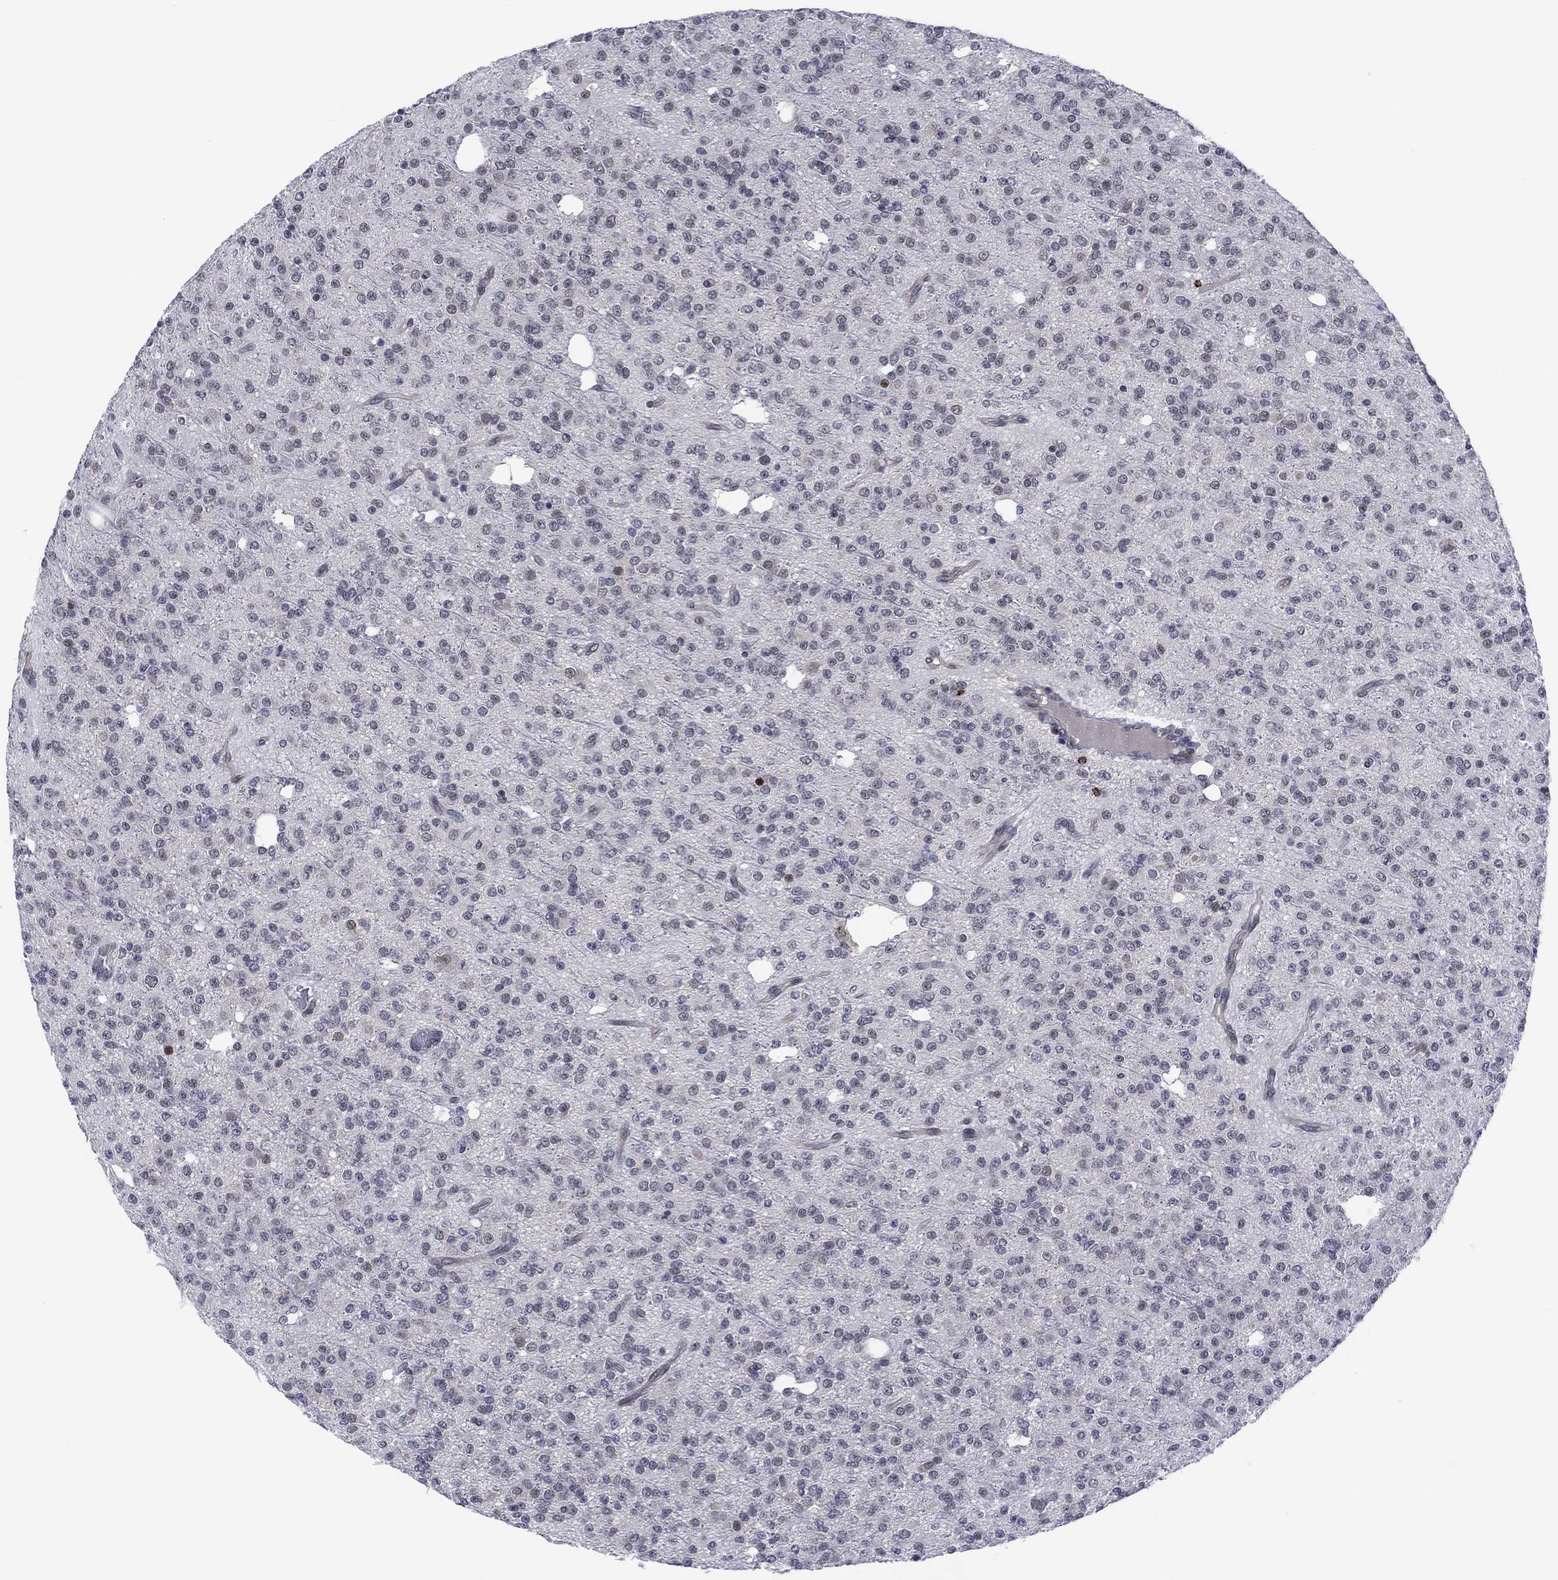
{"staining": {"intensity": "negative", "quantity": "none", "location": "none"}, "tissue": "glioma", "cell_type": "Tumor cells", "image_type": "cancer", "snomed": [{"axis": "morphology", "description": "Glioma, malignant, Low grade"}, {"axis": "topography", "description": "Brain"}], "caption": "High power microscopy photomicrograph of an IHC micrograph of malignant low-grade glioma, revealing no significant positivity in tumor cells.", "gene": "DPP4", "patient": {"sex": "male", "age": 27}}